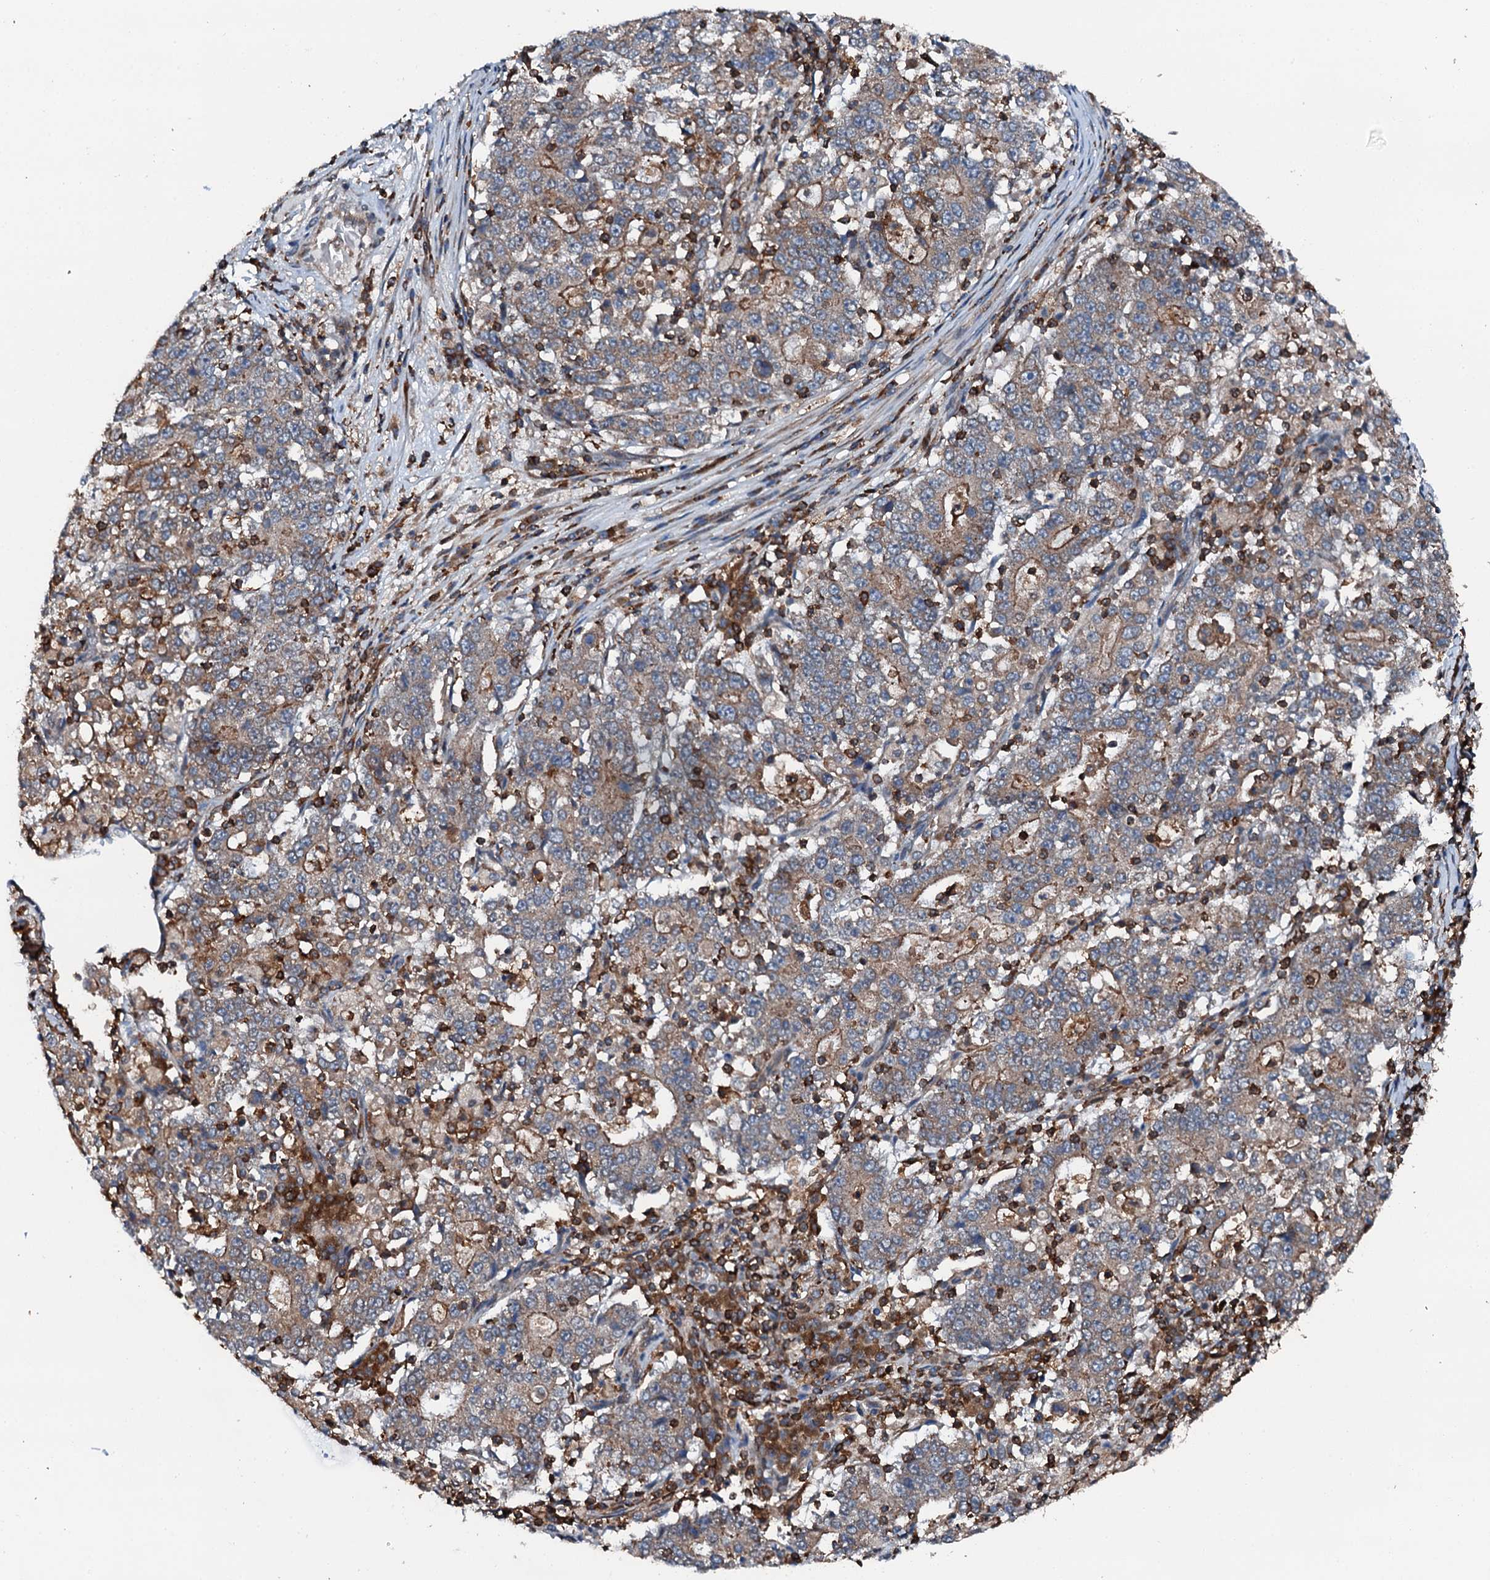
{"staining": {"intensity": "weak", "quantity": ">75%", "location": "cytoplasmic/membranous"}, "tissue": "stomach cancer", "cell_type": "Tumor cells", "image_type": "cancer", "snomed": [{"axis": "morphology", "description": "Adenocarcinoma, NOS"}, {"axis": "topography", "description": "Stomach"}], "caption": "An image showing weak cytoplasmic/membranous staining in about >75% of tumor cells in stomach cancer (adenocarcinoma), as visualized by brown immunohistochemical staining.", "gene": "EDC4", "patient": {"sex": "male", "age": 59}}